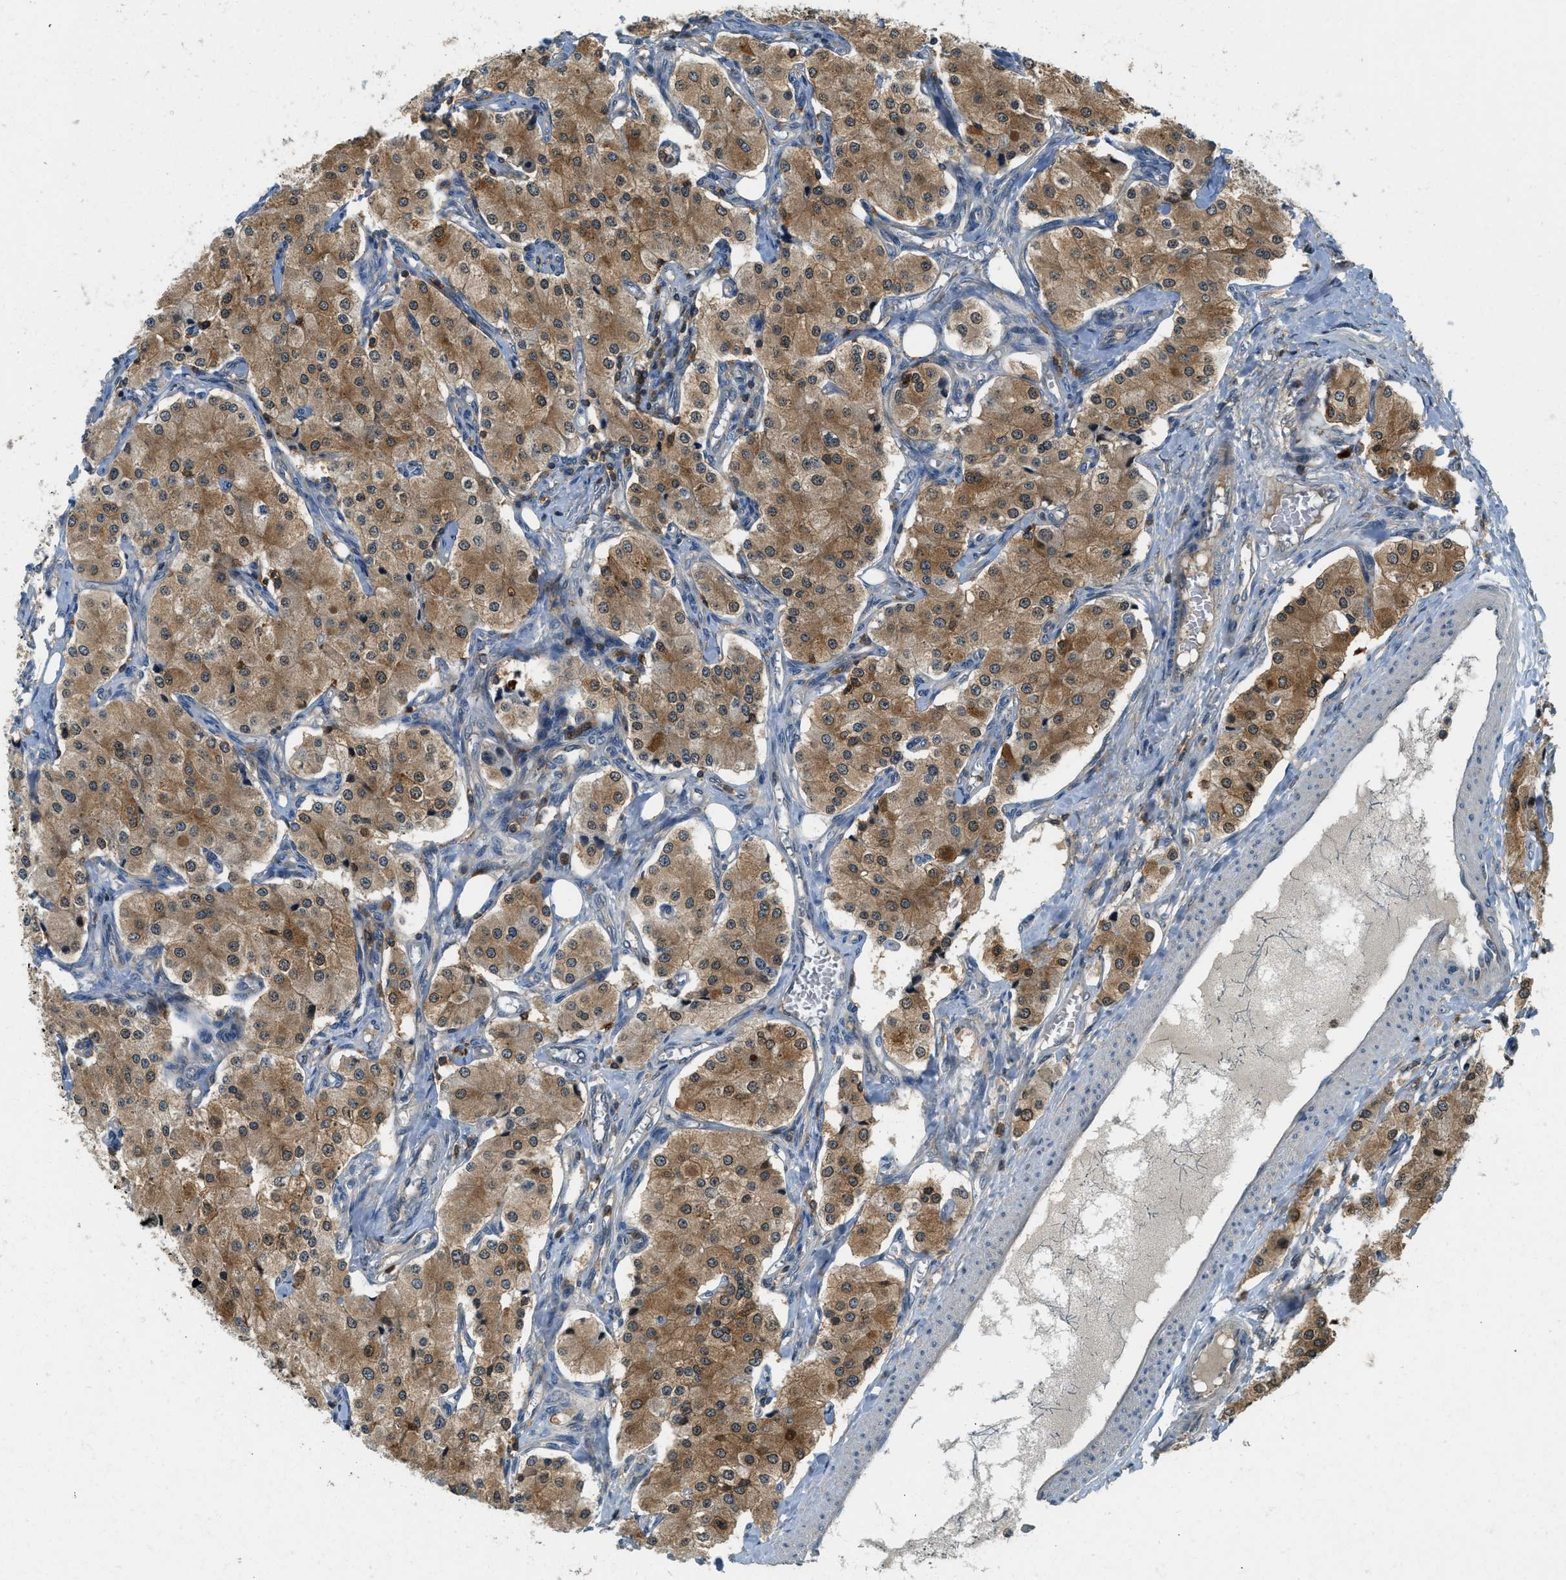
{"staining": {"intensity": "moderate", "quantity": ">75%", "location": "cytoplasmic/membranous,nuclear"}, "tissue": "carcinoid", "cell_type": "Tumor cells", "image_type": "cancer", "snomed": [{"axis": "morphology", "description": "Carcinoid, malignant, NOS"}, {"axis": "topography", "description": "Colon"}], "caption": "Human carcinoid stained with a brown dye shows moderate cytoplasmic/membranous and nuclear positive positivity in approximately >75% of tumor cells.", "gene": "GMPPB", "patient": {"sex": "female", "age": 52}}